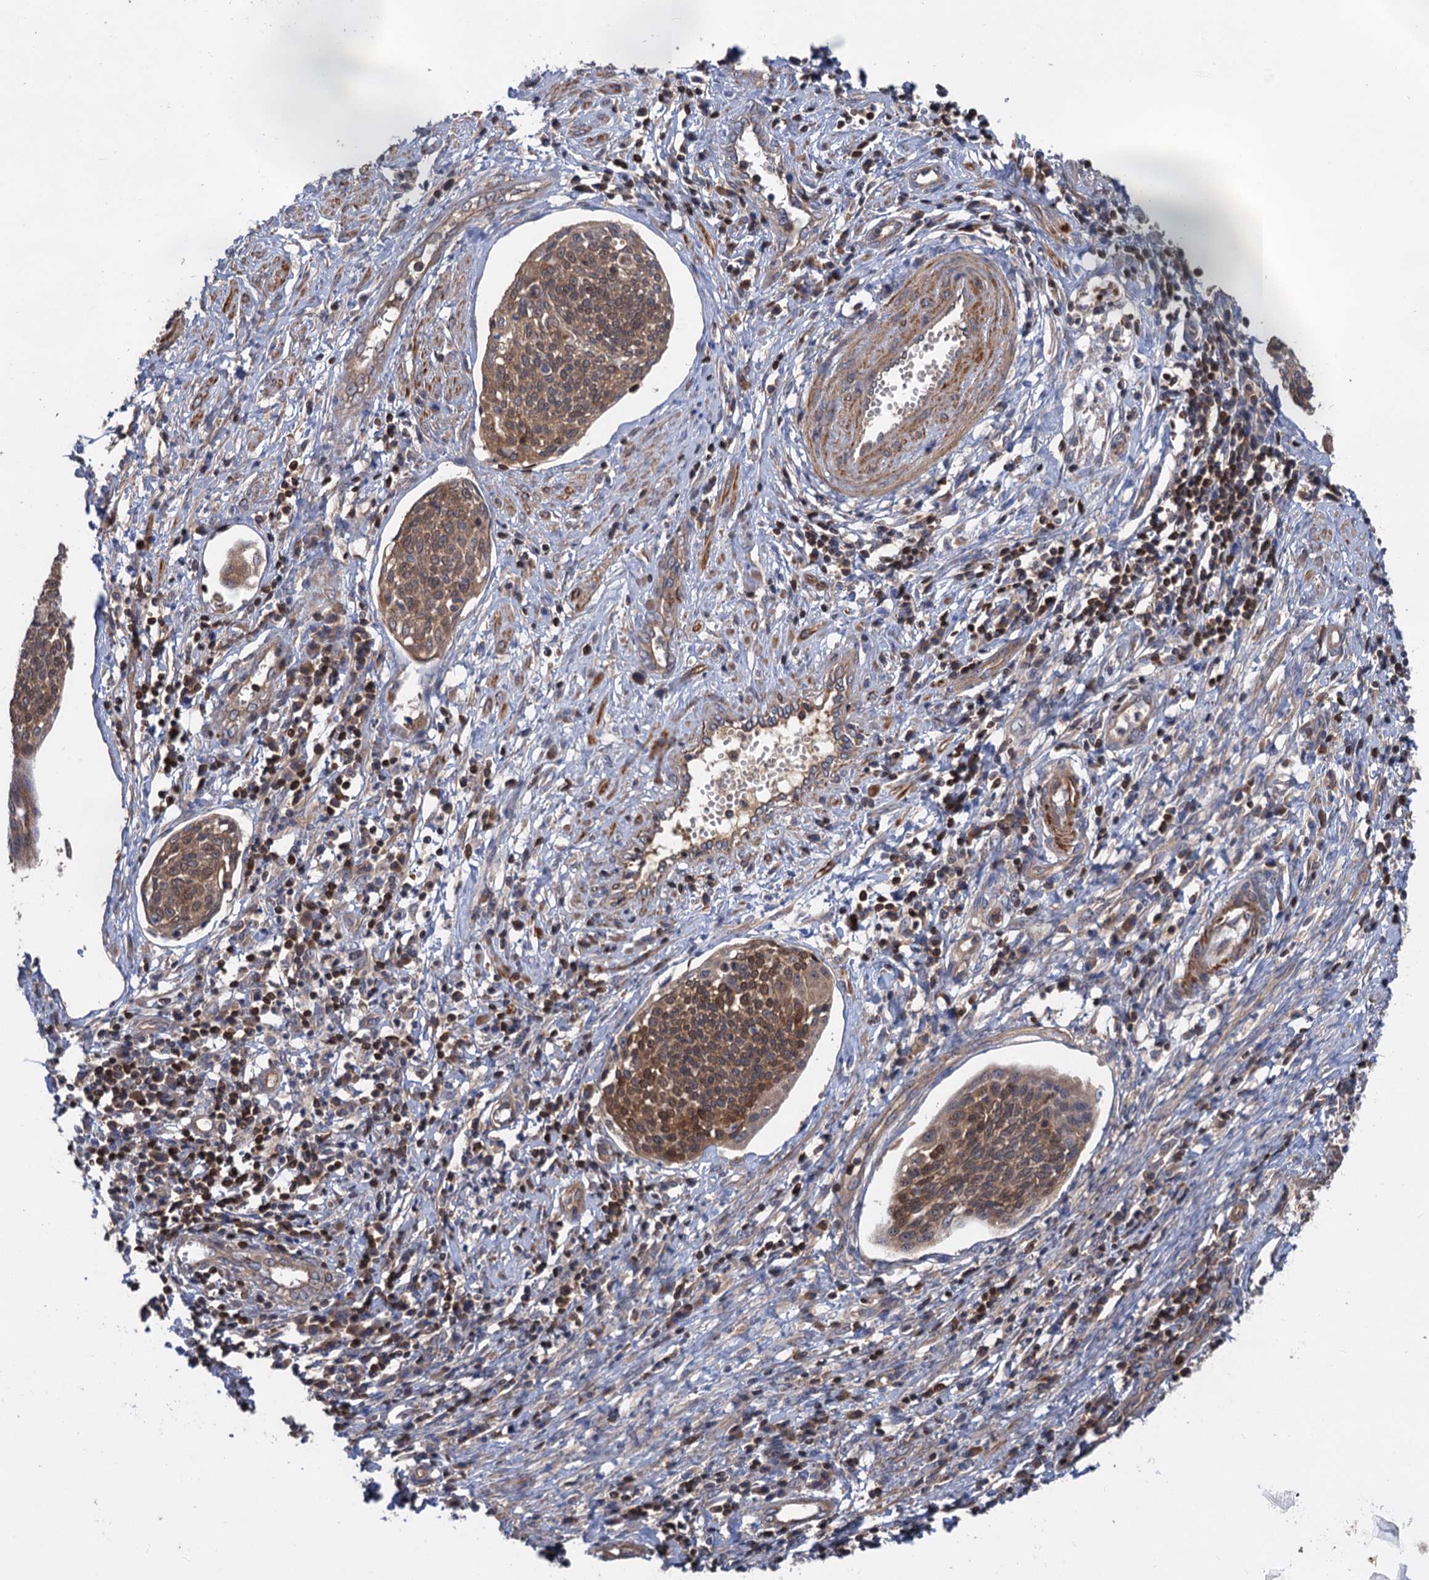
{"staining": {"intensity": "moderate", "quantity": ">75%", "location": "cytoplasmic/membranous,nuclear"}, "tissue": "cervical cancer", "cell_type": "Tumor cells", "image_type": "cancer", "snomed": [{"axis": "morphology", "description": "Squamous cell carcinoma, NOS"}, {"axis": "topography", "description": "Cervix"}], "caption": "Immunohistochemistry (IHC) micrograph of human cervical cancer (squamous cell carcinoma) stained for a protein (brown), which displays medium levels of moderate cytoplasmic/membranous and nuclear expression in about >75% of tumor cells.", "gene": "DGKA", "patient": {"sex": "female", "age": 34}}